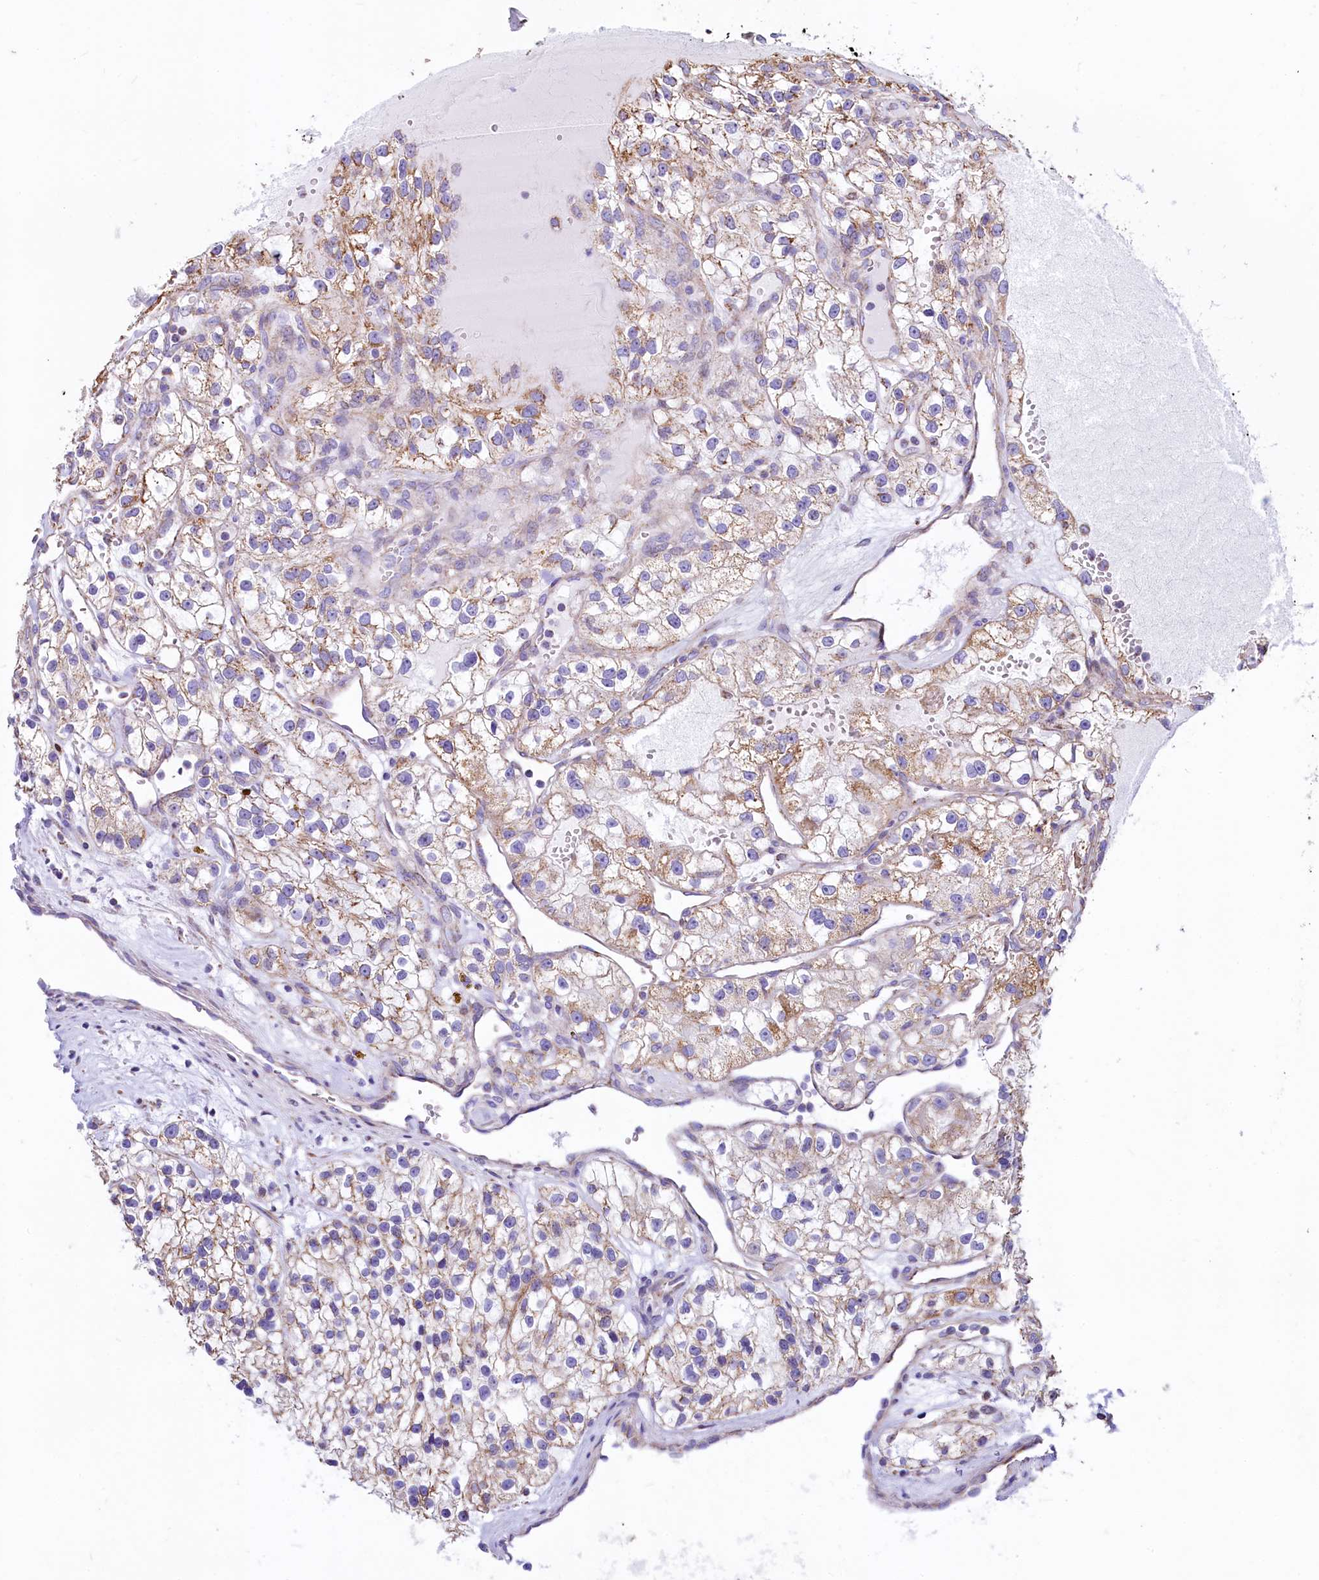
{"staining": {"intensity": "moderate", "quantity": "25%-75%", "location": "cytoplasmic/membranous"}, "tissue": "renal cancer", "cell_type": "Tumor cells", "image_type": "cancer", "snomed": [{"axis": "morphology", "description": "Adenocarcinoma, NOS"}, {"axis": "topography", "description": "Kidney"}], "caption": "Immunohistochemistry (IHC) photomicrograph of human renal cancer stained for a protein (brown), which shows medium levels of moderate cytoplasmic/membranous positivity in about 25%-75% of tumor cells.", "gene": "VWCE", "patient": {"sex": "female", "age": 57}}